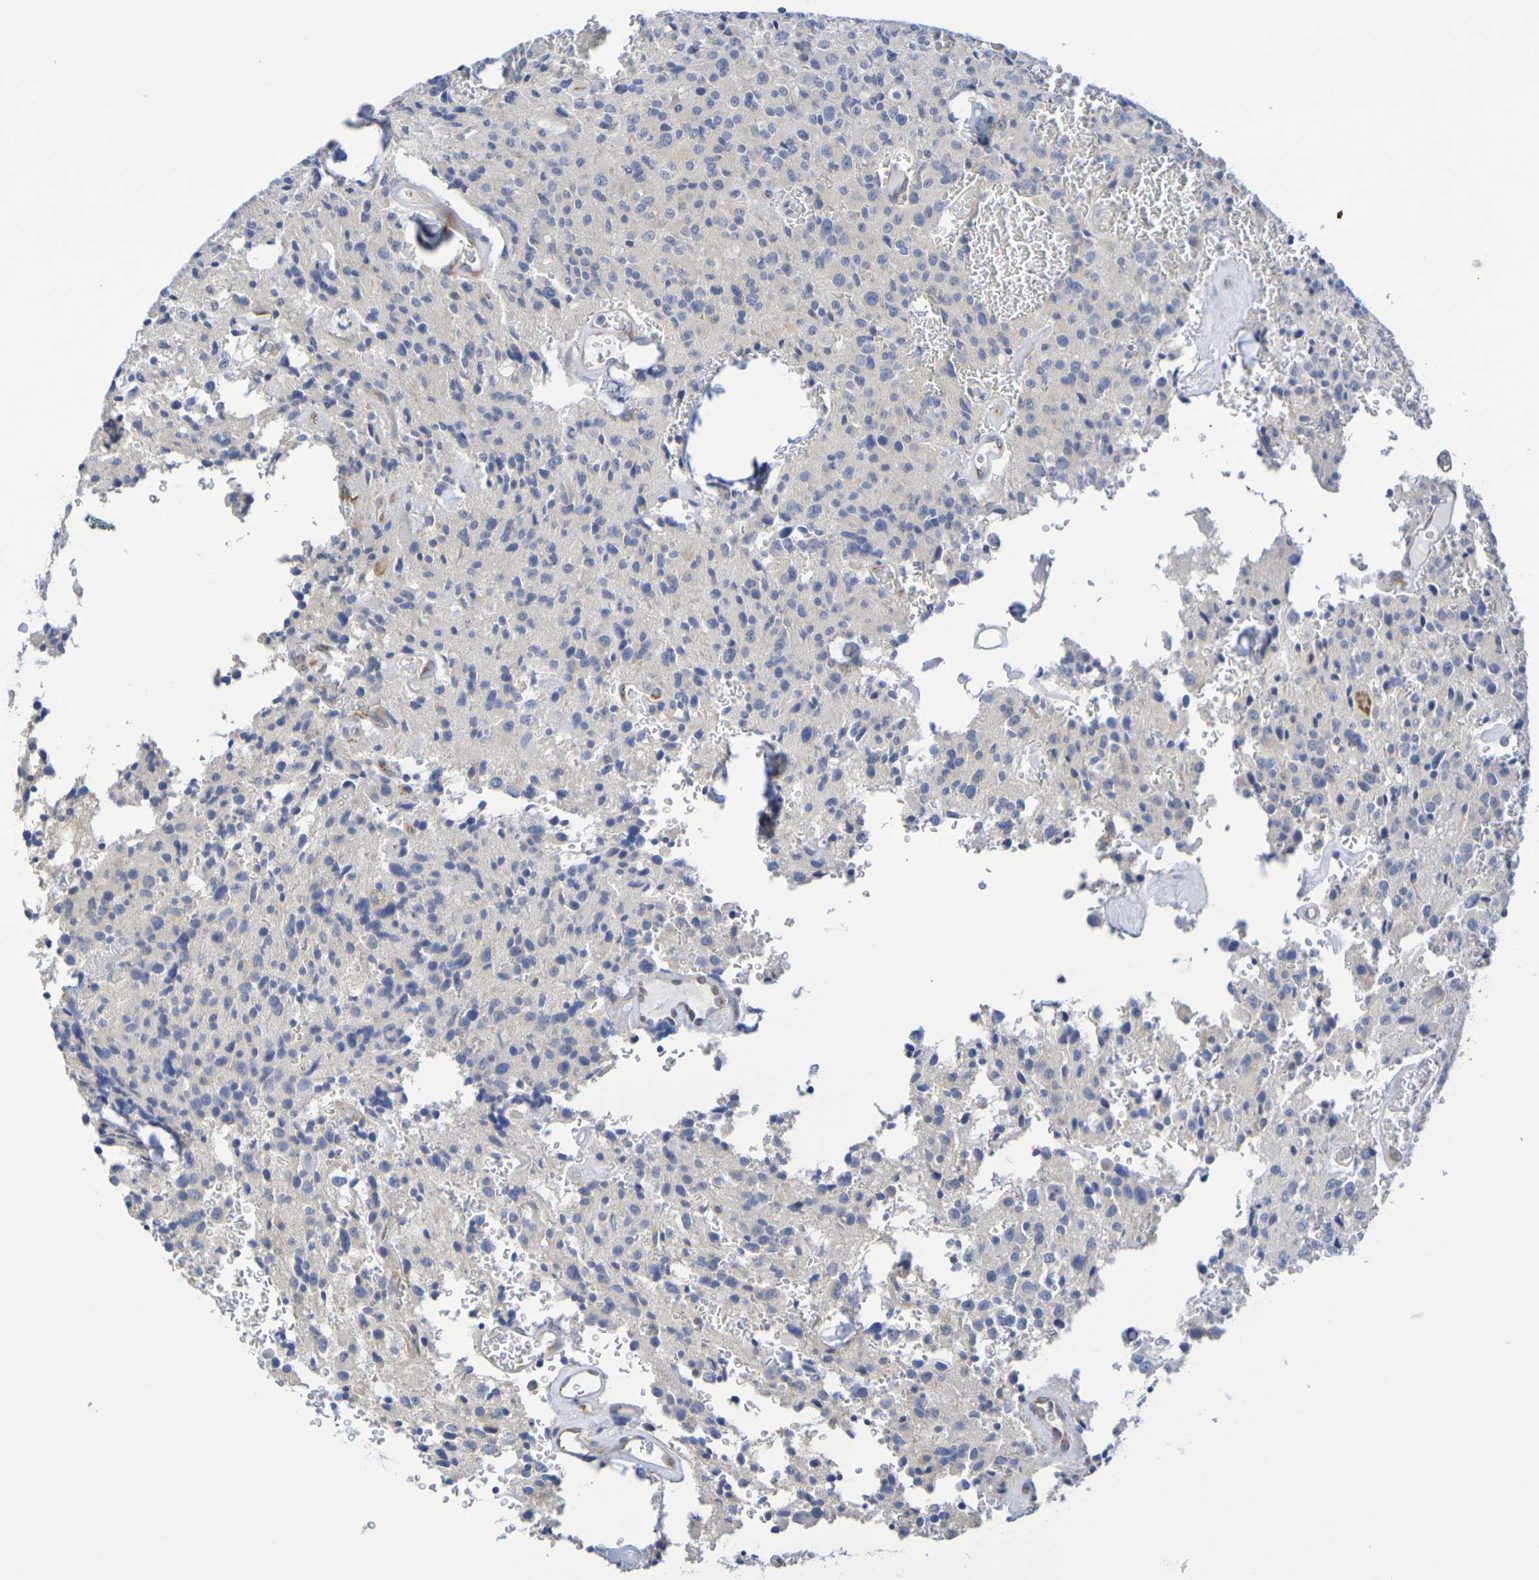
{"staining": {"intensity": "weak", "quantity": "<25%", "location": "cytoplasmic/membranous"}, "tissue": "glioma", "cell_type": "Tumor cells", "image_type": "cancer", "snomed": [{"axis": "morphology", "description": "Glioma, malignant, Low grade"}, {"axis": "topography", "description": "Brain"}], "caption": "Immunohistochemical staining of malignant glioma (low-grade) shows no significant expression in tumor cells. (Brightfield microscopy of DAB immunohistochemistry at high magnification).", "gene": "TMCC3", "patient": {"sex": "male", "age": 58}}